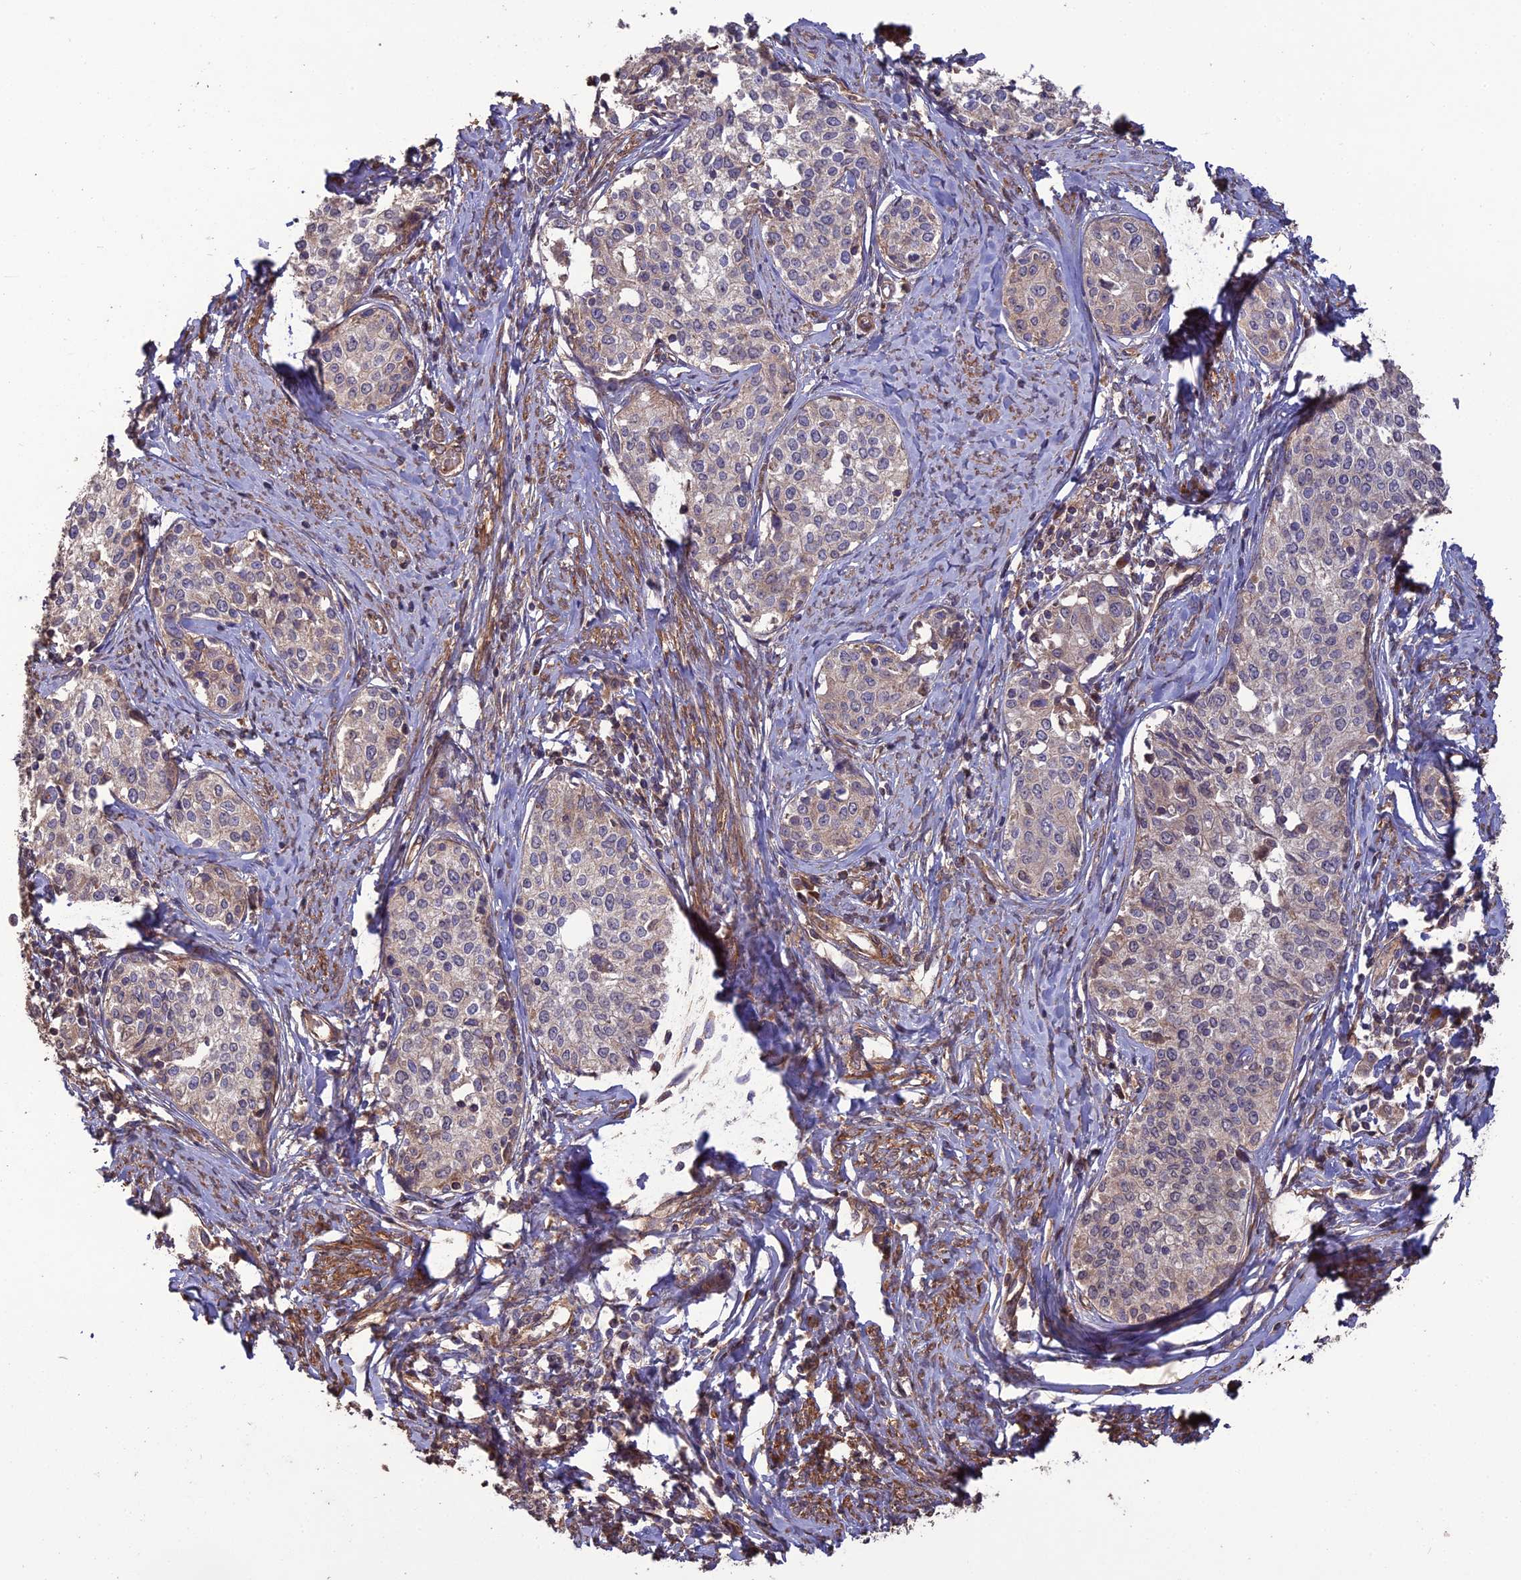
{"staining": {"intensity": "negative", "quantity": "none", "location": "none"}, "tissue": "cervical cancer", "cell_type": "Tumor cells", "image_type": "cancer", "snomed": [{"axis": "morphology", "description": "Squamous cell carcinoma, NOS"}, {"axis": "morphology", "description": "Adenocarcinoma, NOS"}, {"axis": "topography", "description": "Cervix"}], "caption": "Protein analysis of cervical adenocarcinoma demonstrates no significant expression in tumor cells.", "gene": "ATP6V0A2", "patient": {"sex": "female", "age": 52}}